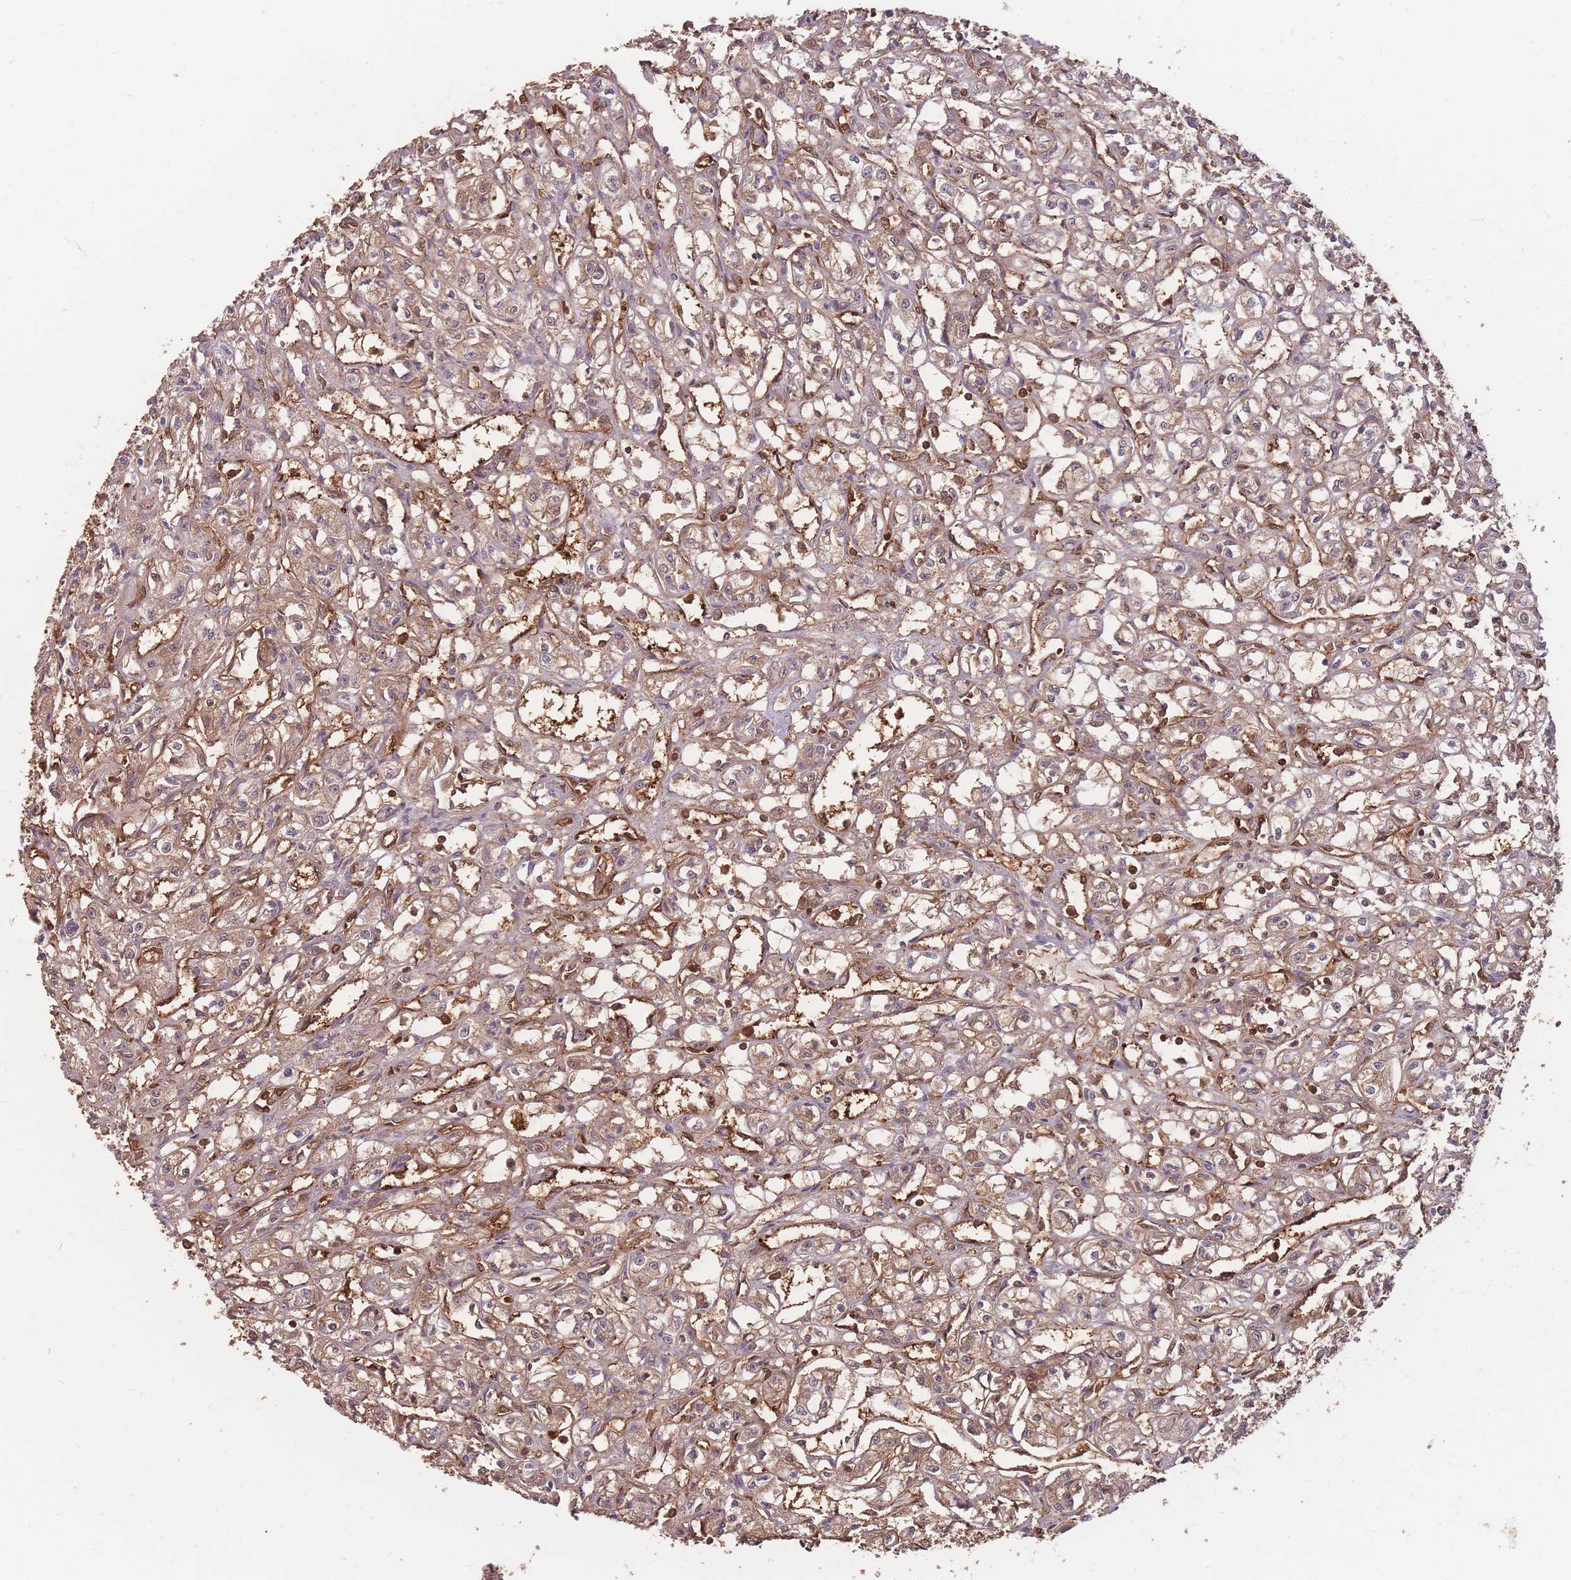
{"staining": {"intensity": "moderate", "quantity": "25%-75%", "location": "cytoplasmic/membranous"}, "tissue": "renal cancer", "cell_type": "Tumor cells", "image_type": "cancer", "snomed": [{"axis": "morphology", "description": "Adenocarcinoma, NOS"}, {"axis": "topography", "description": "Kidney"}], "caption": "A photomicrograph showing moderate cytoplasmic/membranous staining in about 25%-75% of tumor cells in renal adenocarcinoma, as visualized by brown immunohistochemical staining.", "gene": "PLS3", "patient": {"sex": "male", "age": 56}}